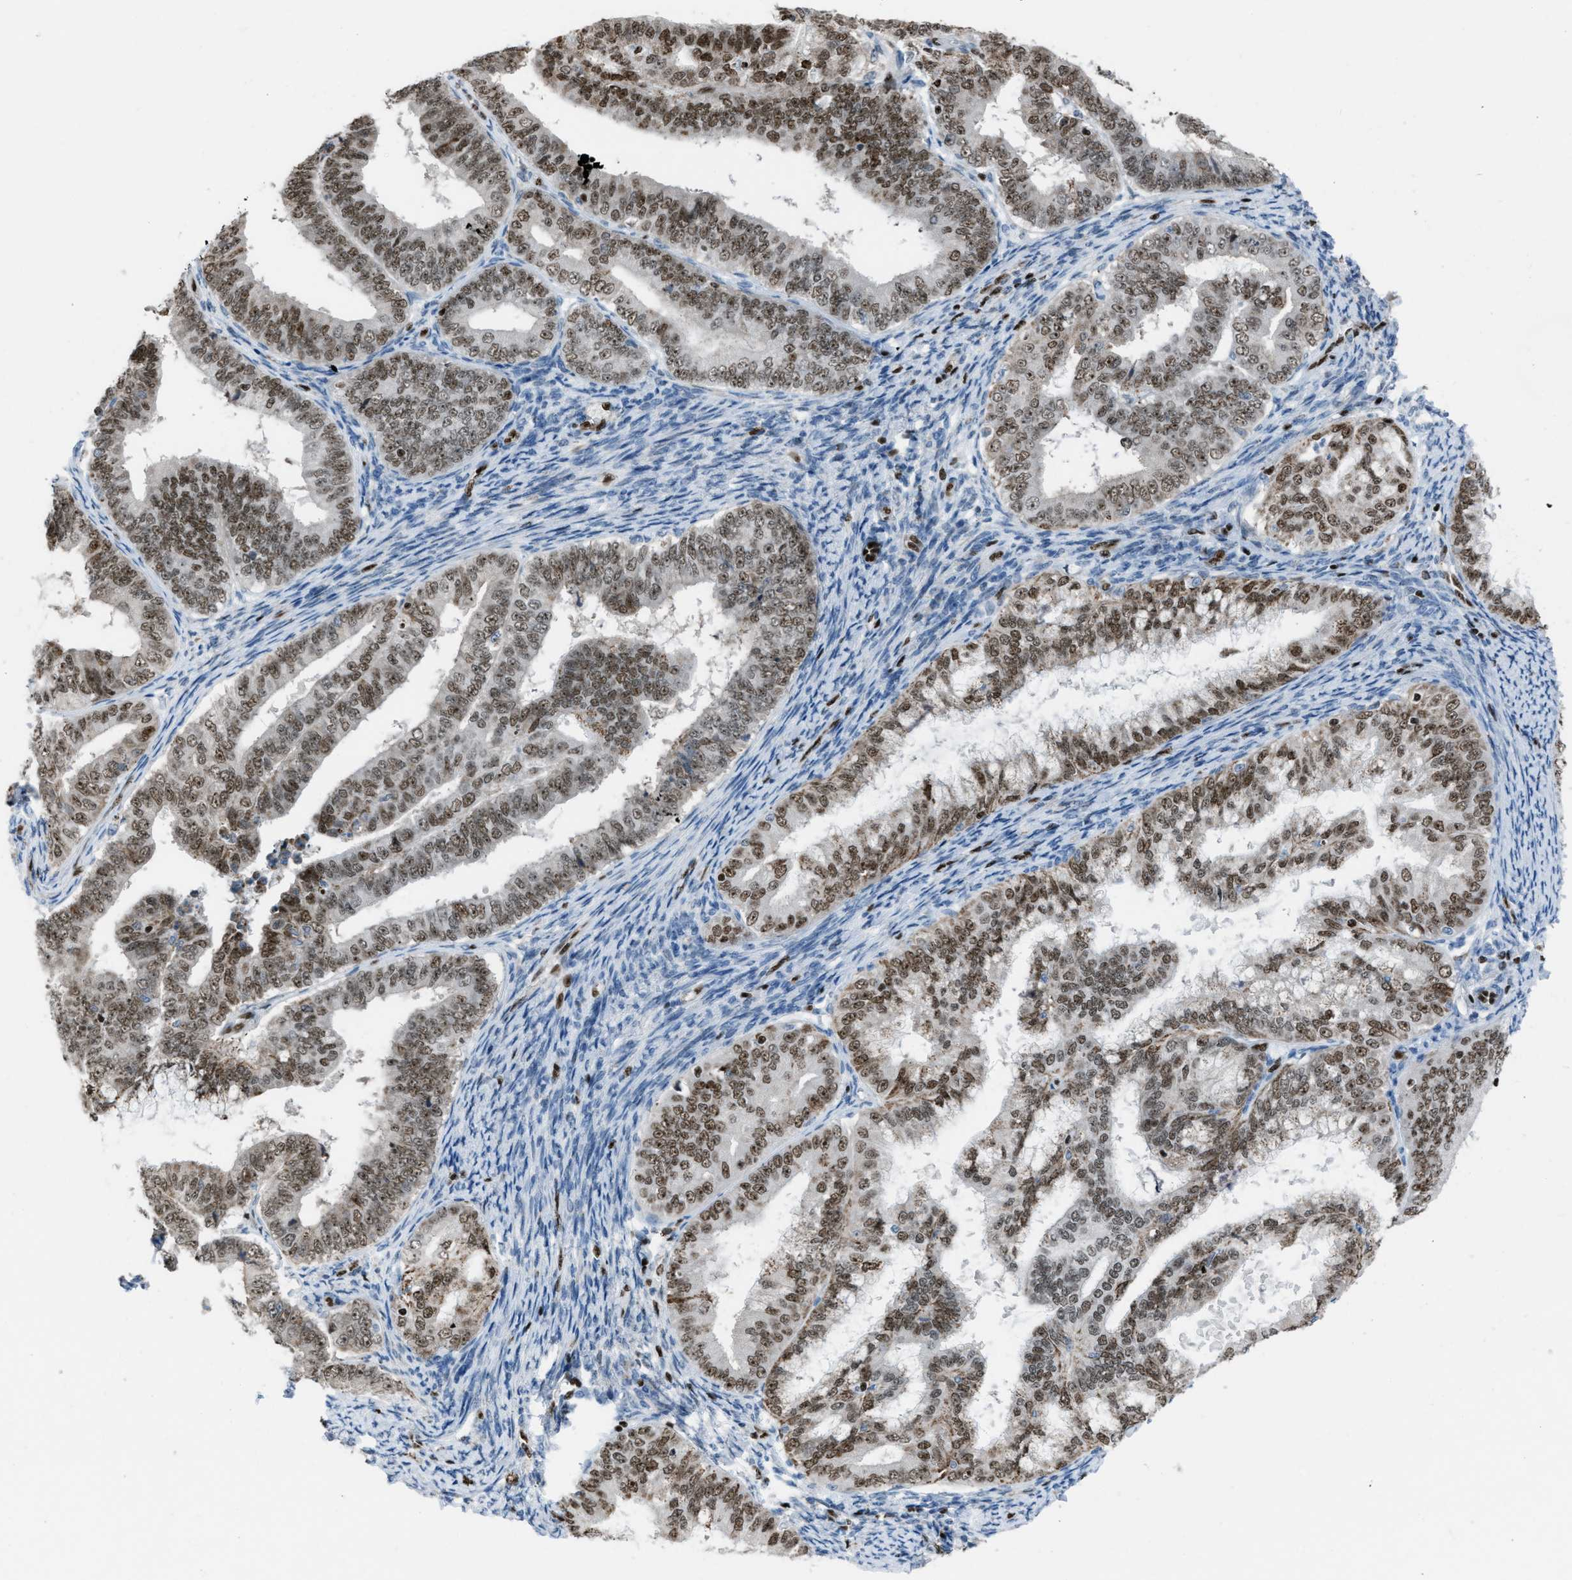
{"staining": {"intensity": "moderate", "quantity": ">75%", "location": "nuclear"}, "tissue": "endometrial cancer", "cell_type": "Tumor cells", "image_type": "cancer", "snomed": [{"axis": "morphology", "description": "Adenocarcinoma, NOS"}, {"axis": "topography", "description": "Endometrium"}], "caption": "Protein expression analysis of endometrial cancer exhibits moderate nuclear positivity in about >75% of tumor cells.", "gene": "SLFN5", "patient": {"sex": "female", "age": 63}}